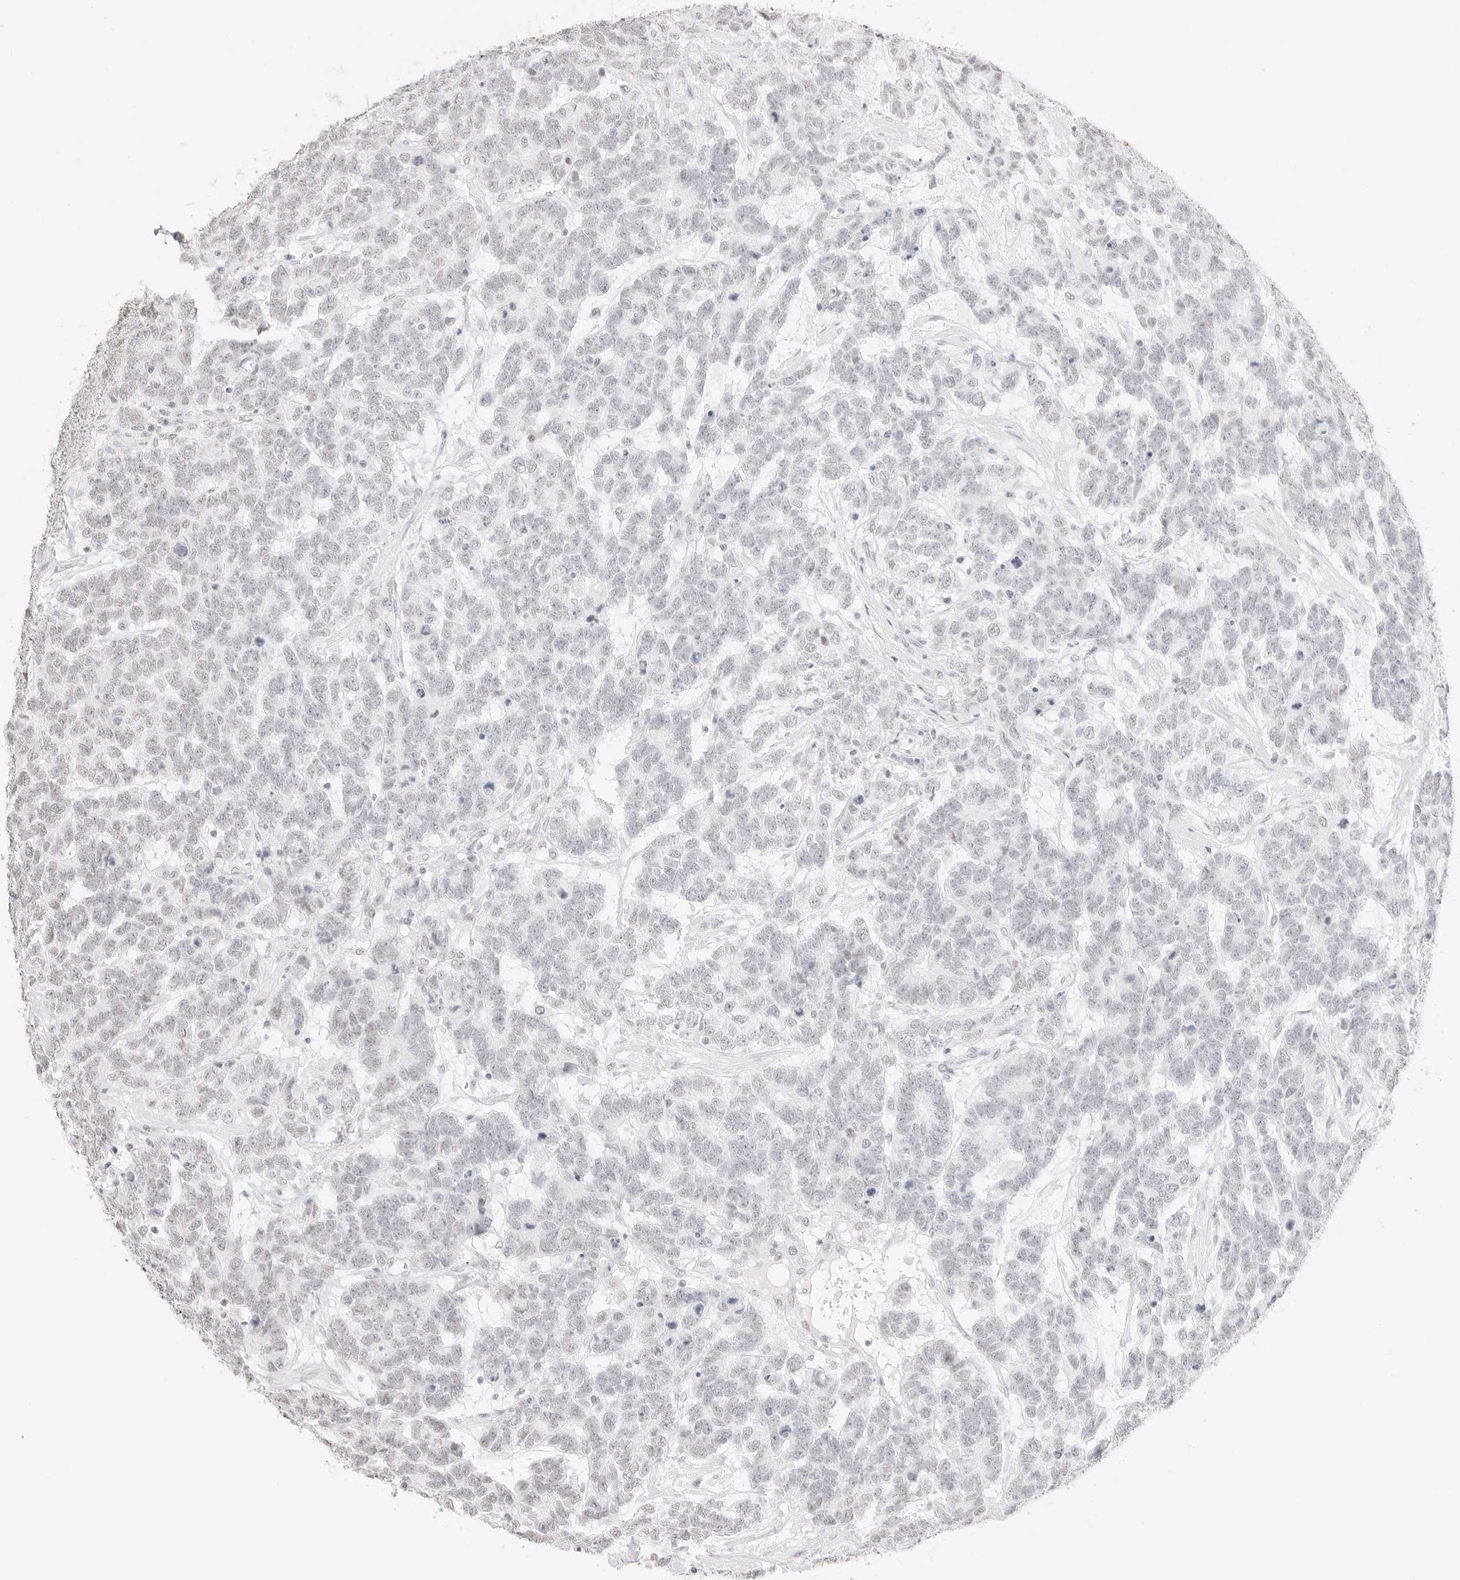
{"staining": {"intensity": "negative", "quantity": "none", "location": "none"}, "tissue": "testis cancer", "cell_type": "Tumor cells", "image_type": "cancer", "snomed": [{"axis": "morphology", "description": "Carcinoma, Embryonal, NOS"}, {"axis": "topography", "description": "Testis"}], "caption": "Immunohistochemical staining of human embryonal carcinoma (testis) reveals no significant positivity in tumor cells.", "gene": "FBLN5", "patient": {"sex": "male", "age": 26}}